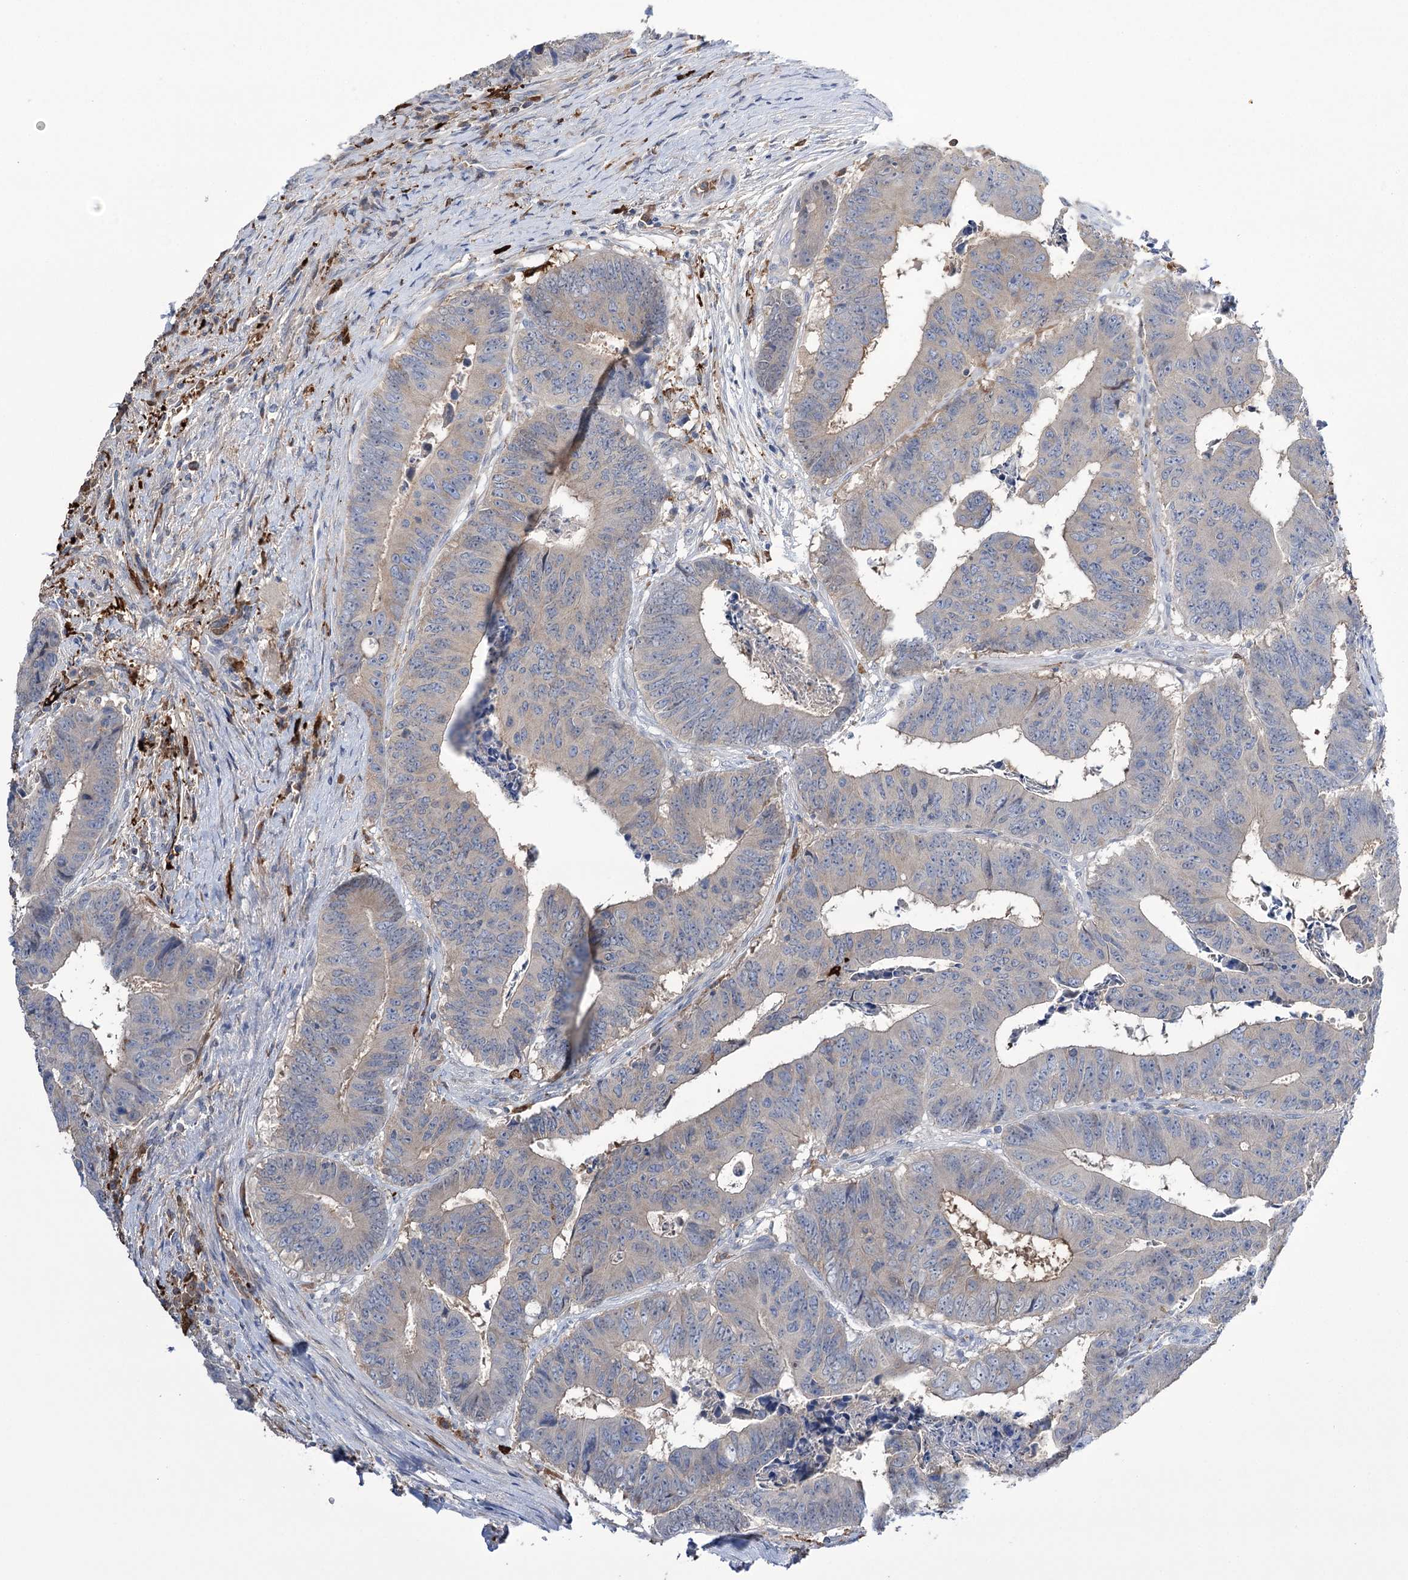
{"staining": {"intensity": "negative", "quantity": "none", "location": "none"}, "tissue": "colorectal cancer", "cell_type": "Tumor cells", "image_type": "cancer", "snomed": [{"axis": "morphology", "description": "Adenocarcinoma, NOS"}, {"axis": "topography", "description": "Rectum"}], "caption": "Colorectal cancer (adenocarcinoma) stained for a protein using immunohistochemistry demonstrates no expression tumor cells.", "gene": "ZNF622", "patient": {"sex": "male", "age": 84}}